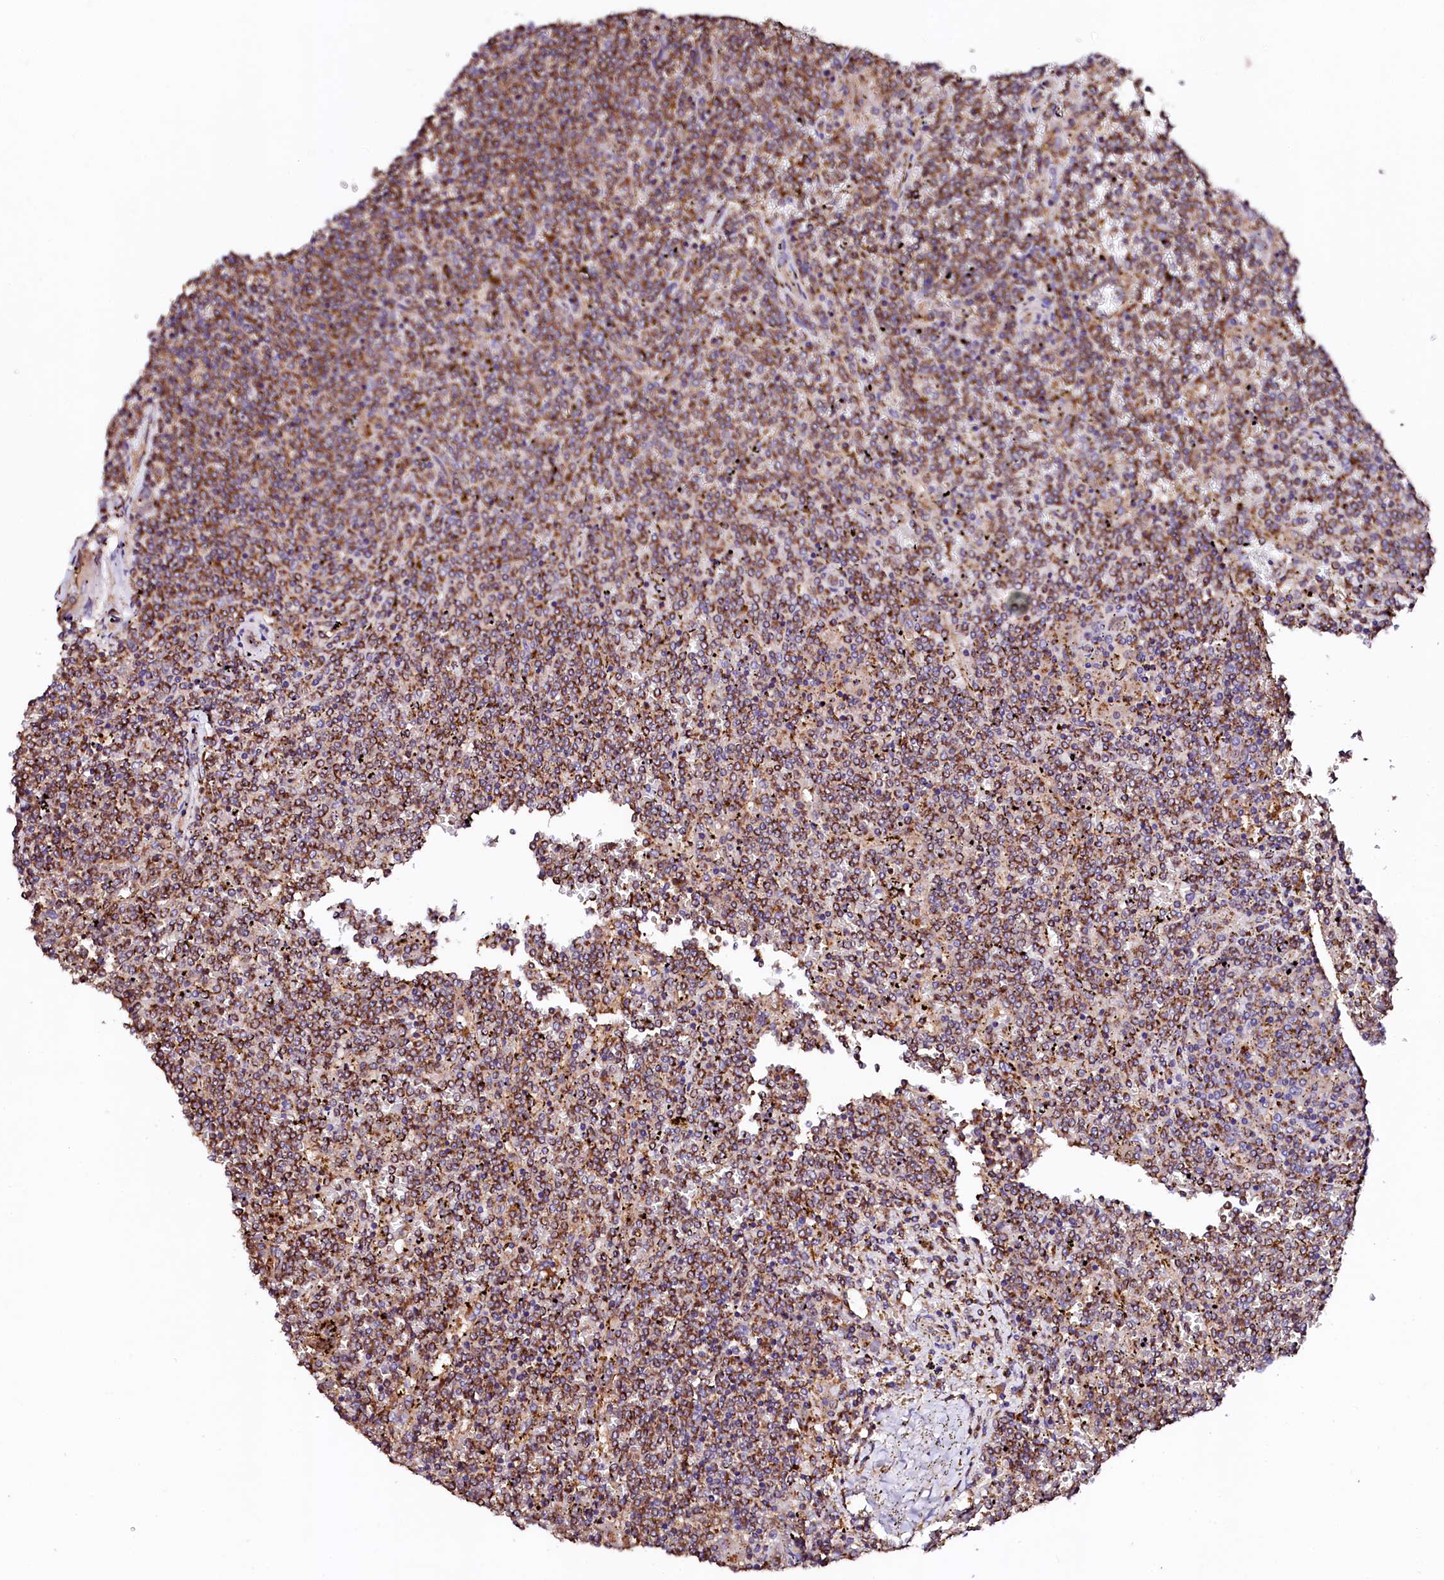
{"staining": {"intensity": "moderate", "quantity": ">75%", "location": "cytoplasmic/membranous"}, "tissue": "lymphoma", "cell_type": "Tumor cells", "image_type": "cancer", "snomed": [{"axis": "morphology", "description": "Malignant lymphoma, non-Hodgkin's type, Low grade"}, {"axis": "topography", "description": "Spleen"}], "caption": "High-power microscopy captured an IHC micrograph of malignant lymphoma, non-Hodgkin's type (low-grade), revealing moderate cytoplasmic/membranous expression in approximately >75% of tumor cells. (DAB = brown stain, brightfield microscopy at high magnification).", "gene": "ST3GAL1", "patient": {"sex": "female", "age": 19}}